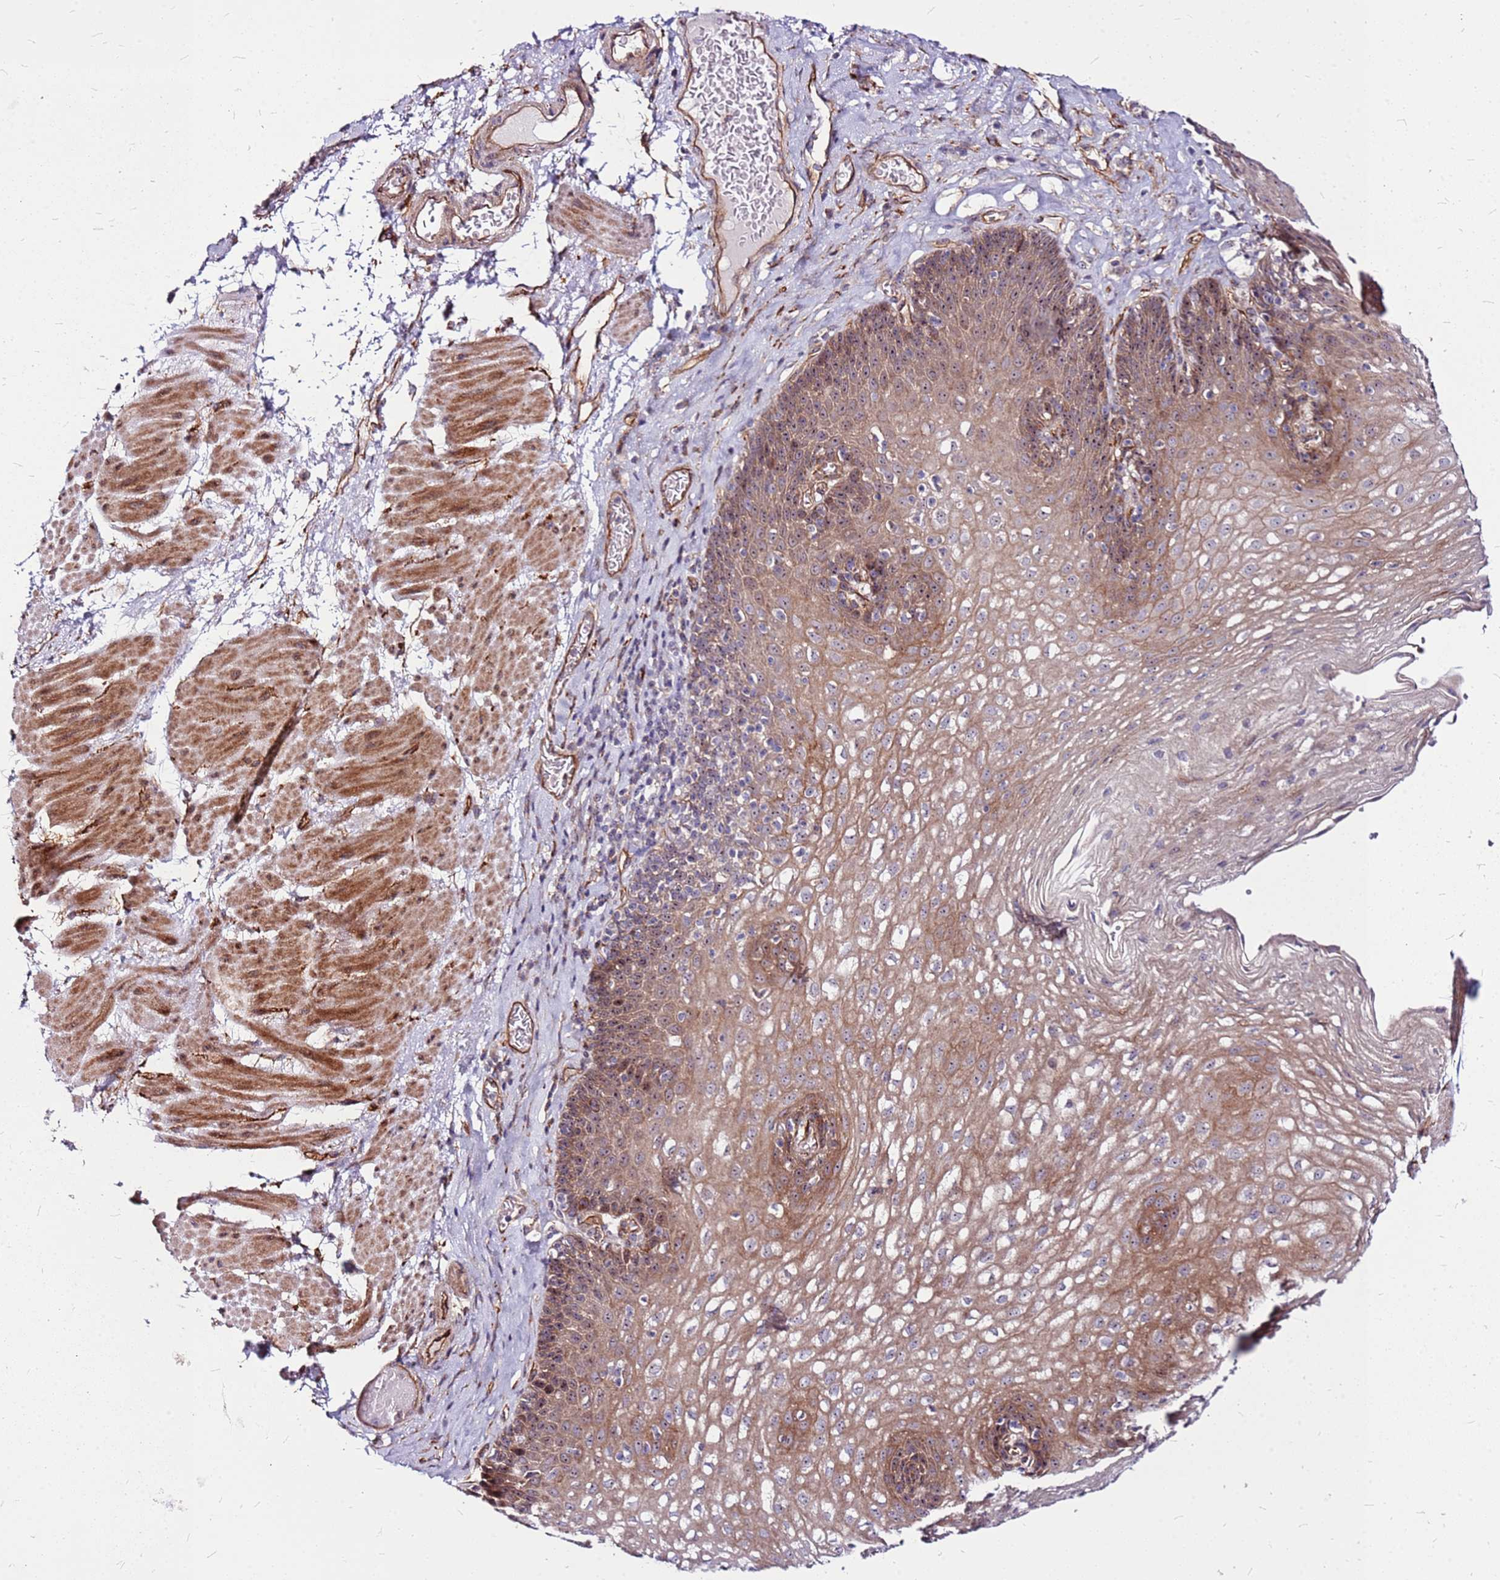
{"staining": {"intensity": "moderate", "quantity": ">75%", "location": "cytoplasmic/membranous,nuclear"}, "tissue": "esophagus", "cell_type": "Squamous epithelial cells", "image_type": "normal", "snomed": [{"axis": "morphology", "description": "Normal tissue, NOS"}, {"axis": "topography", "description": "Esophagus"}], "caption": "An immunohistochemistry (IHC) image of normal tissue is shown. Protein staining in brown highlights moderate cytoplasmic/membranous,nuclear positivity in esophagus within squamous epithelial cells.", "gene": "TOPAZ1", "patient": {"sex": "female", "age": 66}}